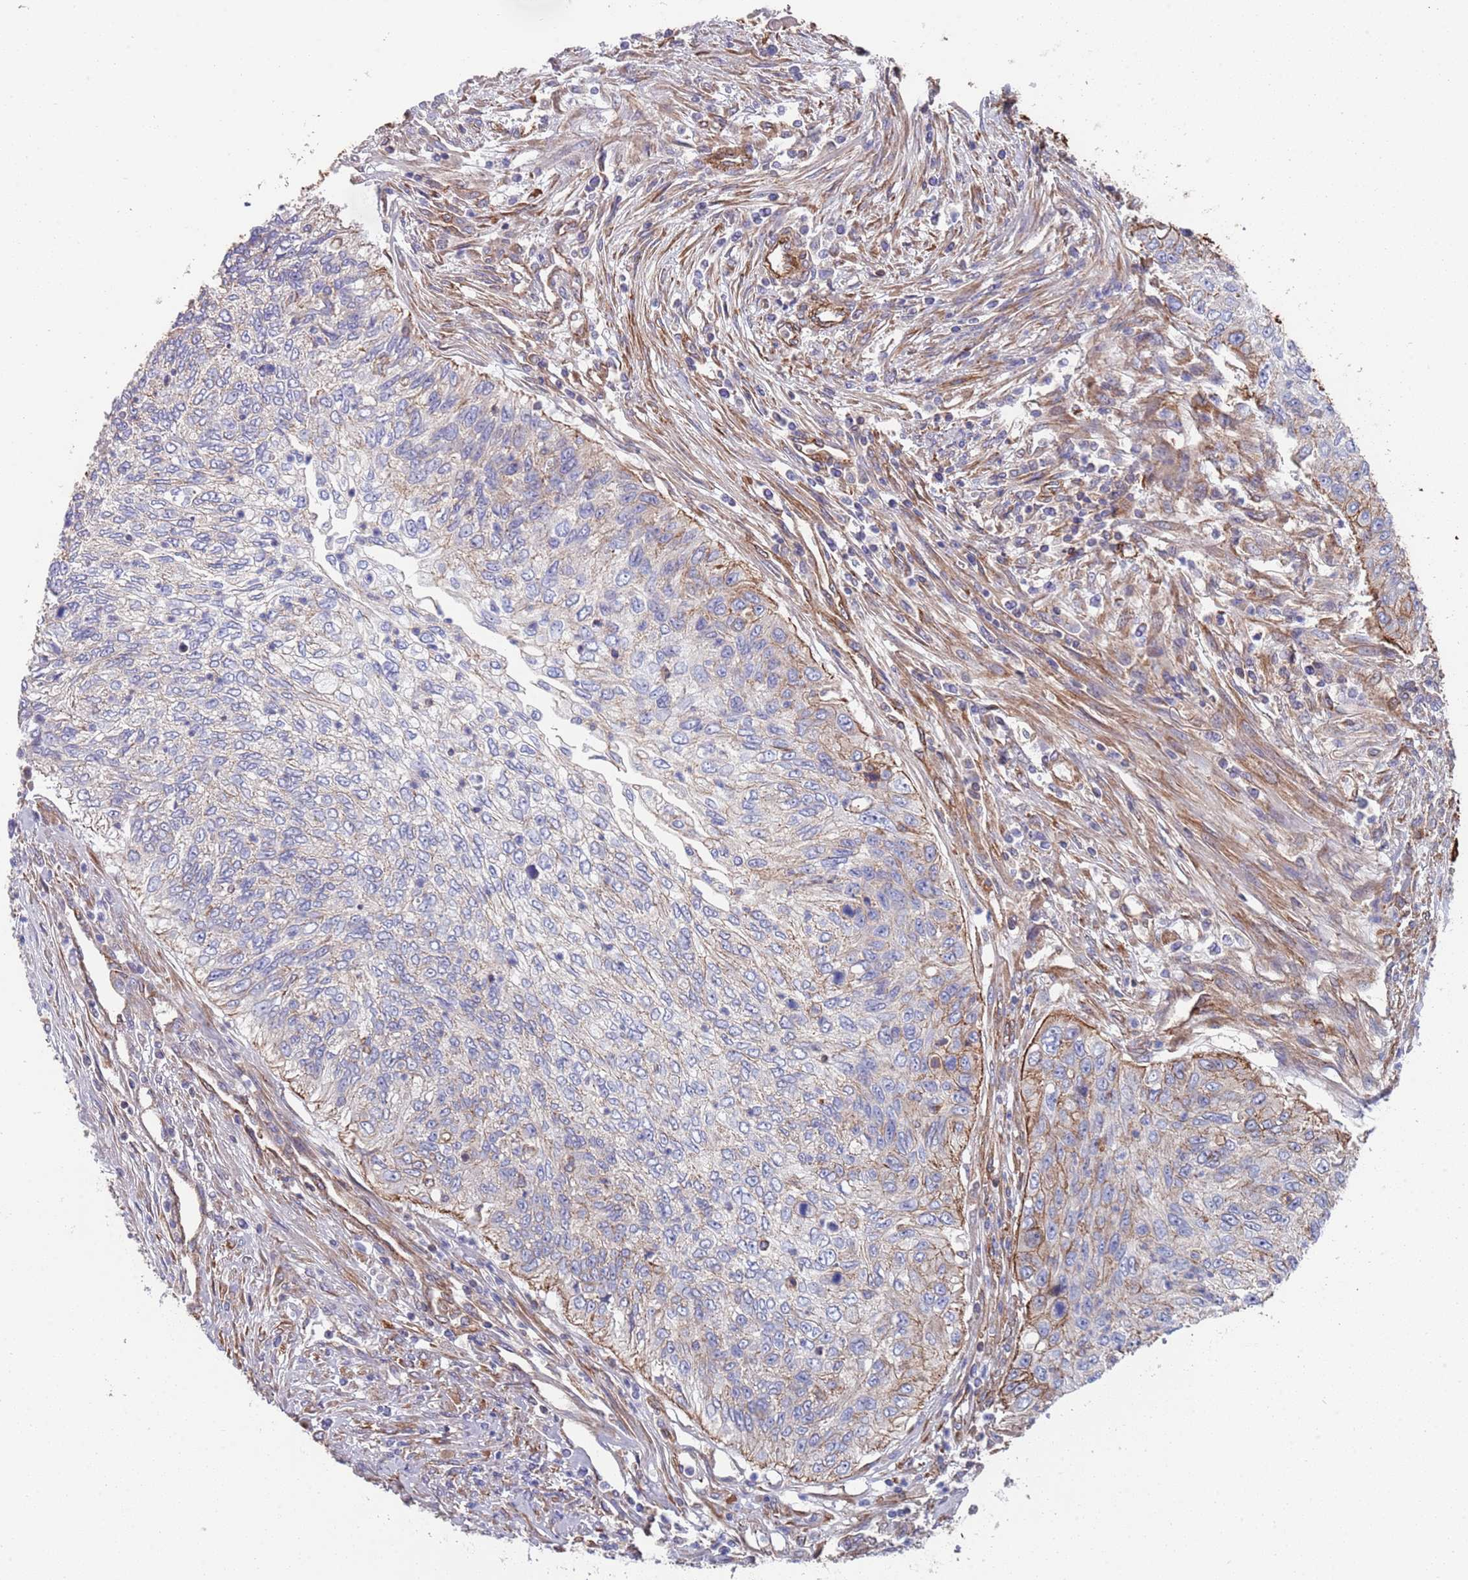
{"staining": {"intensity": "moderate", "quantity": "<25%", "location": "cytoplasmic/membranous"}, "tissue": "urothelial cancer", "cell_type": "Tumor cells", "image_type": "cancer", "snomed": [{"axis": "morphology", "description": "Urothelial carcinoma, High grade"}, {"axis": "topography", "description": "Urinary bladder"}], "caption": "A low amount of moderate cytoplasmic/membranous expression is seen in about <25% of tumor cells in urothelial carcinoma (high-grade) tissue.", "gene": "JAKMIP2", "patient": {"sex": "female", "age": 60}}